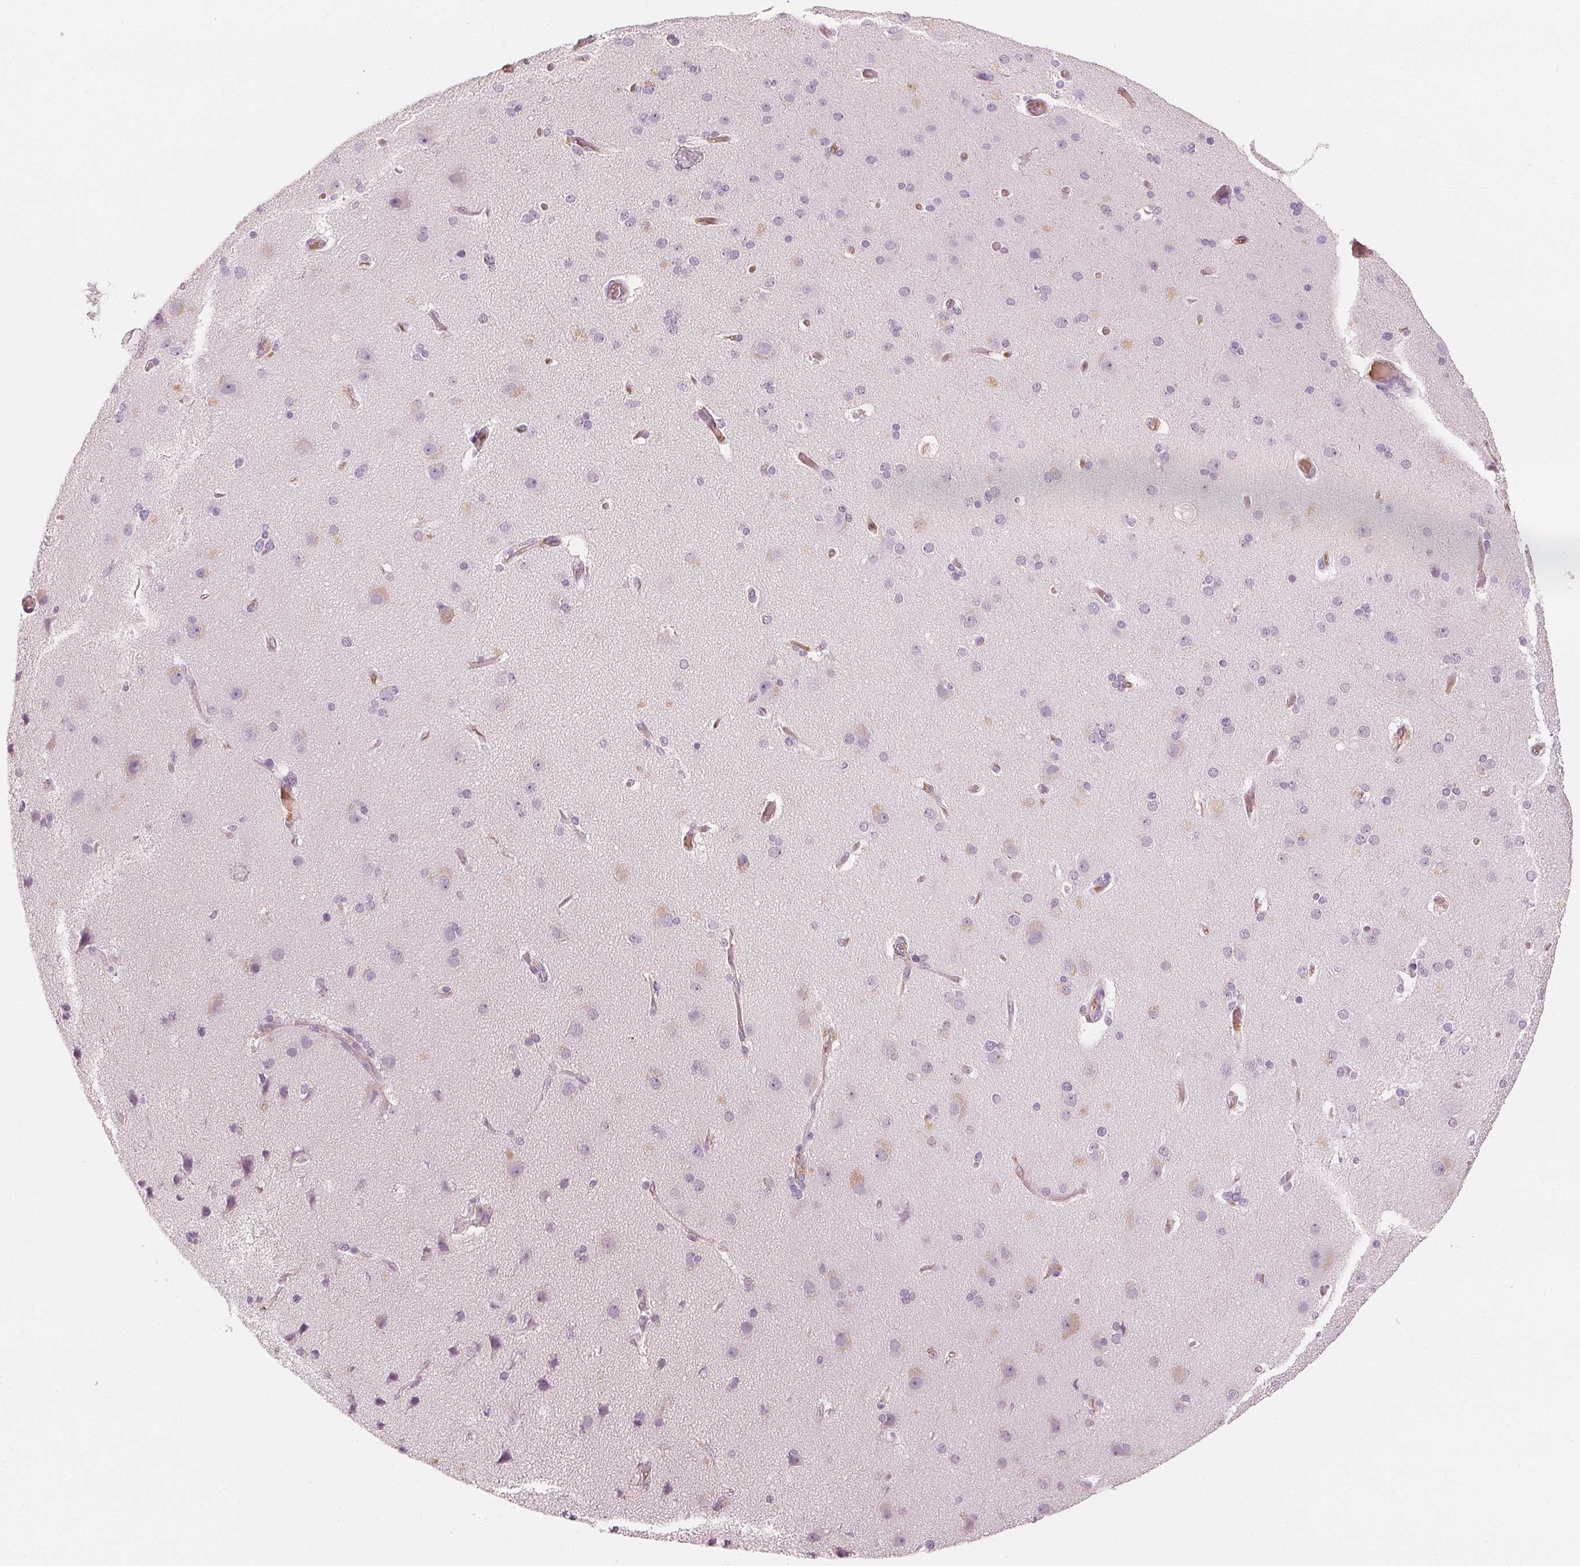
{"staining": {"intensity": "negative", "quantity": "none", "location": "none"}, "tissue": "cerebral cortex", "cell_type": "Endothelial cells", "image_type": "normal", "snomed": [{"axis": "morphology", "description": "Normal tissue, NOS"}, {"axis": "morphology", "description": "Glioma, malignant, High grade"}, {"axis": "topography", "description": "Cerebral cortex"}], "caption": "Immunohistochemistry (IHC) of normal human cerebral cortex demonstrates no expression in endothelial cells.", "gene": "AFM", "patient": {"sex": "male", "age": 71}}